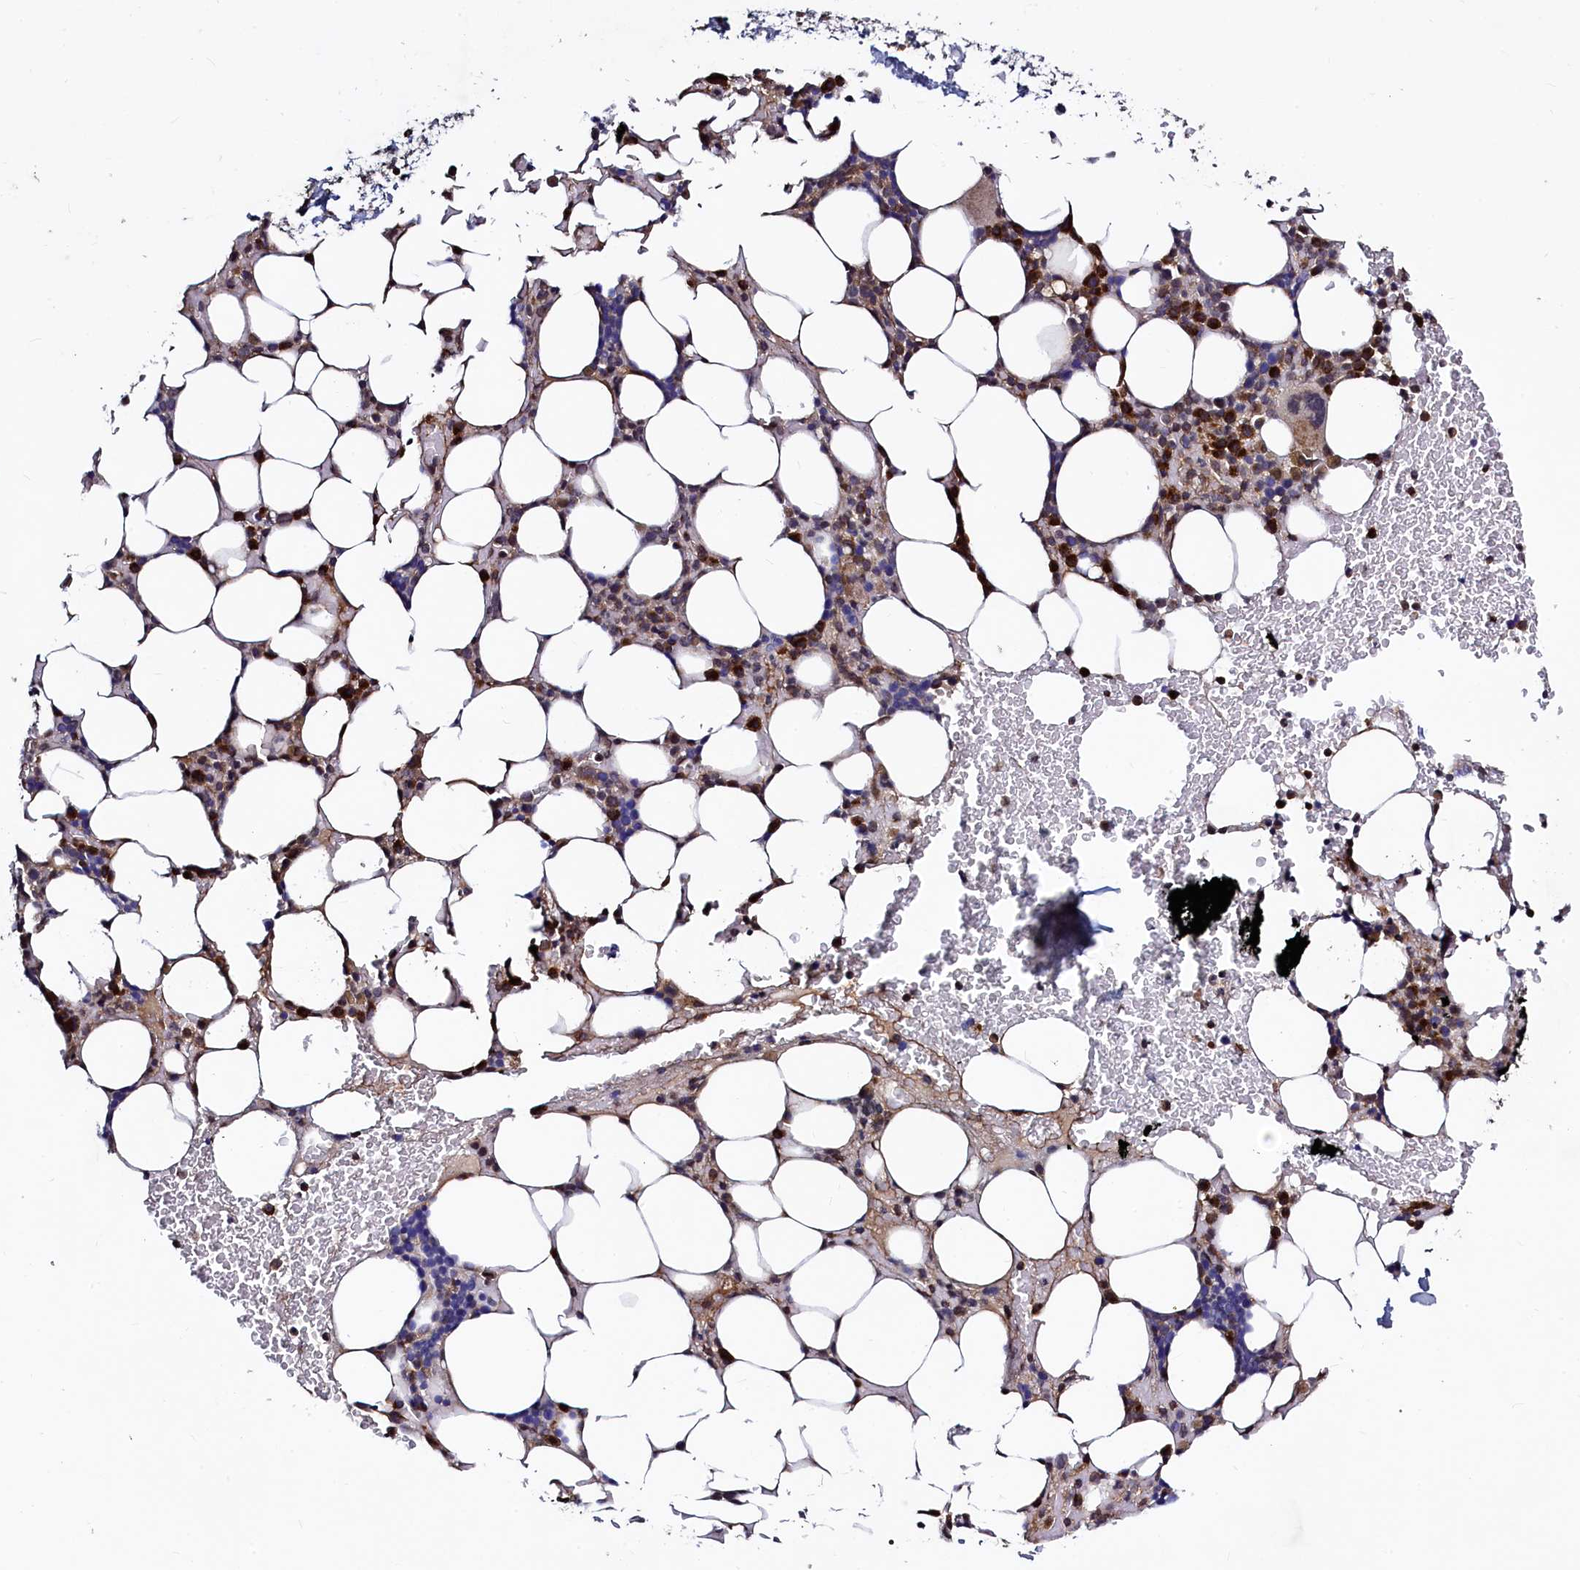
{"staining": {"intensity": "strong", "quantity": "25%-75%", "location": "cytoplasmic/membranous"}, "tissue": "bone marrow", "cell_type": "Hematopoietic cells", "image_type": "normal", "snomed": [{"axis": "morphology", "description": "Normal tissue, NOS"}, {"axis": "topography", "description": "Bone marrow"}], "caption": "Human bone marrow stained with a protein marker shows strong staining in hematopoietic cells.", "gene": "SEC24C", "patient": {"sex": "male", "age": 78}}